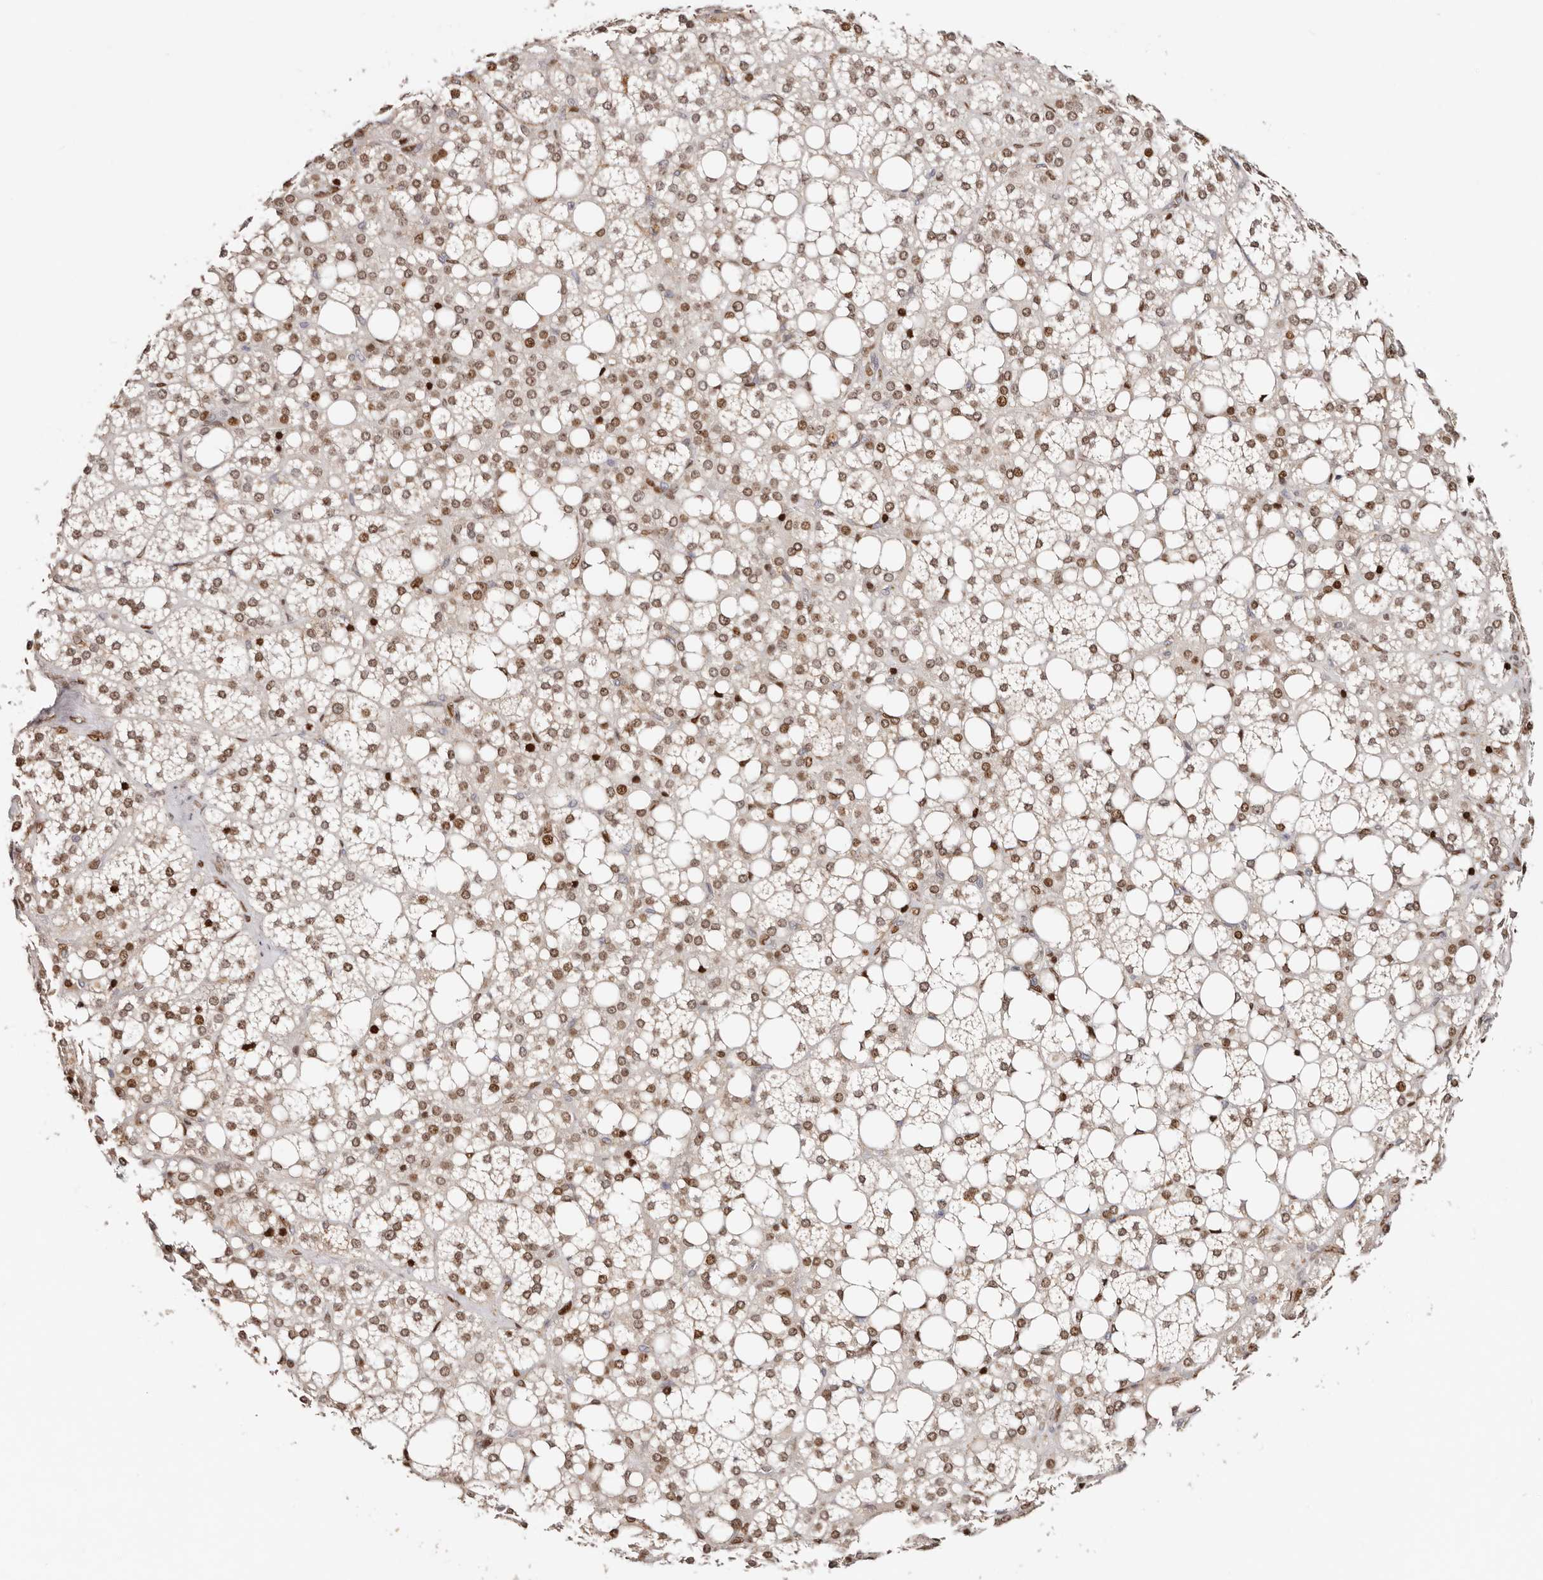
{"staining": {"intensity": "strong", "quantity": ">75%", "location": "cytoplasmic/membranous,nuclear"}, "tissue": "adrenal gland", "cell_type": "Glandular cells", "image_type": "normal", "snomed": [{"axis": "morphology", "description": "Normal tissue, NOS"}, {"axis": "topography", "description": "Adrenal gland"}], "caption": "This is a photomicrograph of IHC staining of benign adrenal gland, which shows strong expression in the cytoplasmic/membranous,nuclear of glandular cells.", "gene": "IQGAP3", "patient": {"sex": "female", "age": 59}}